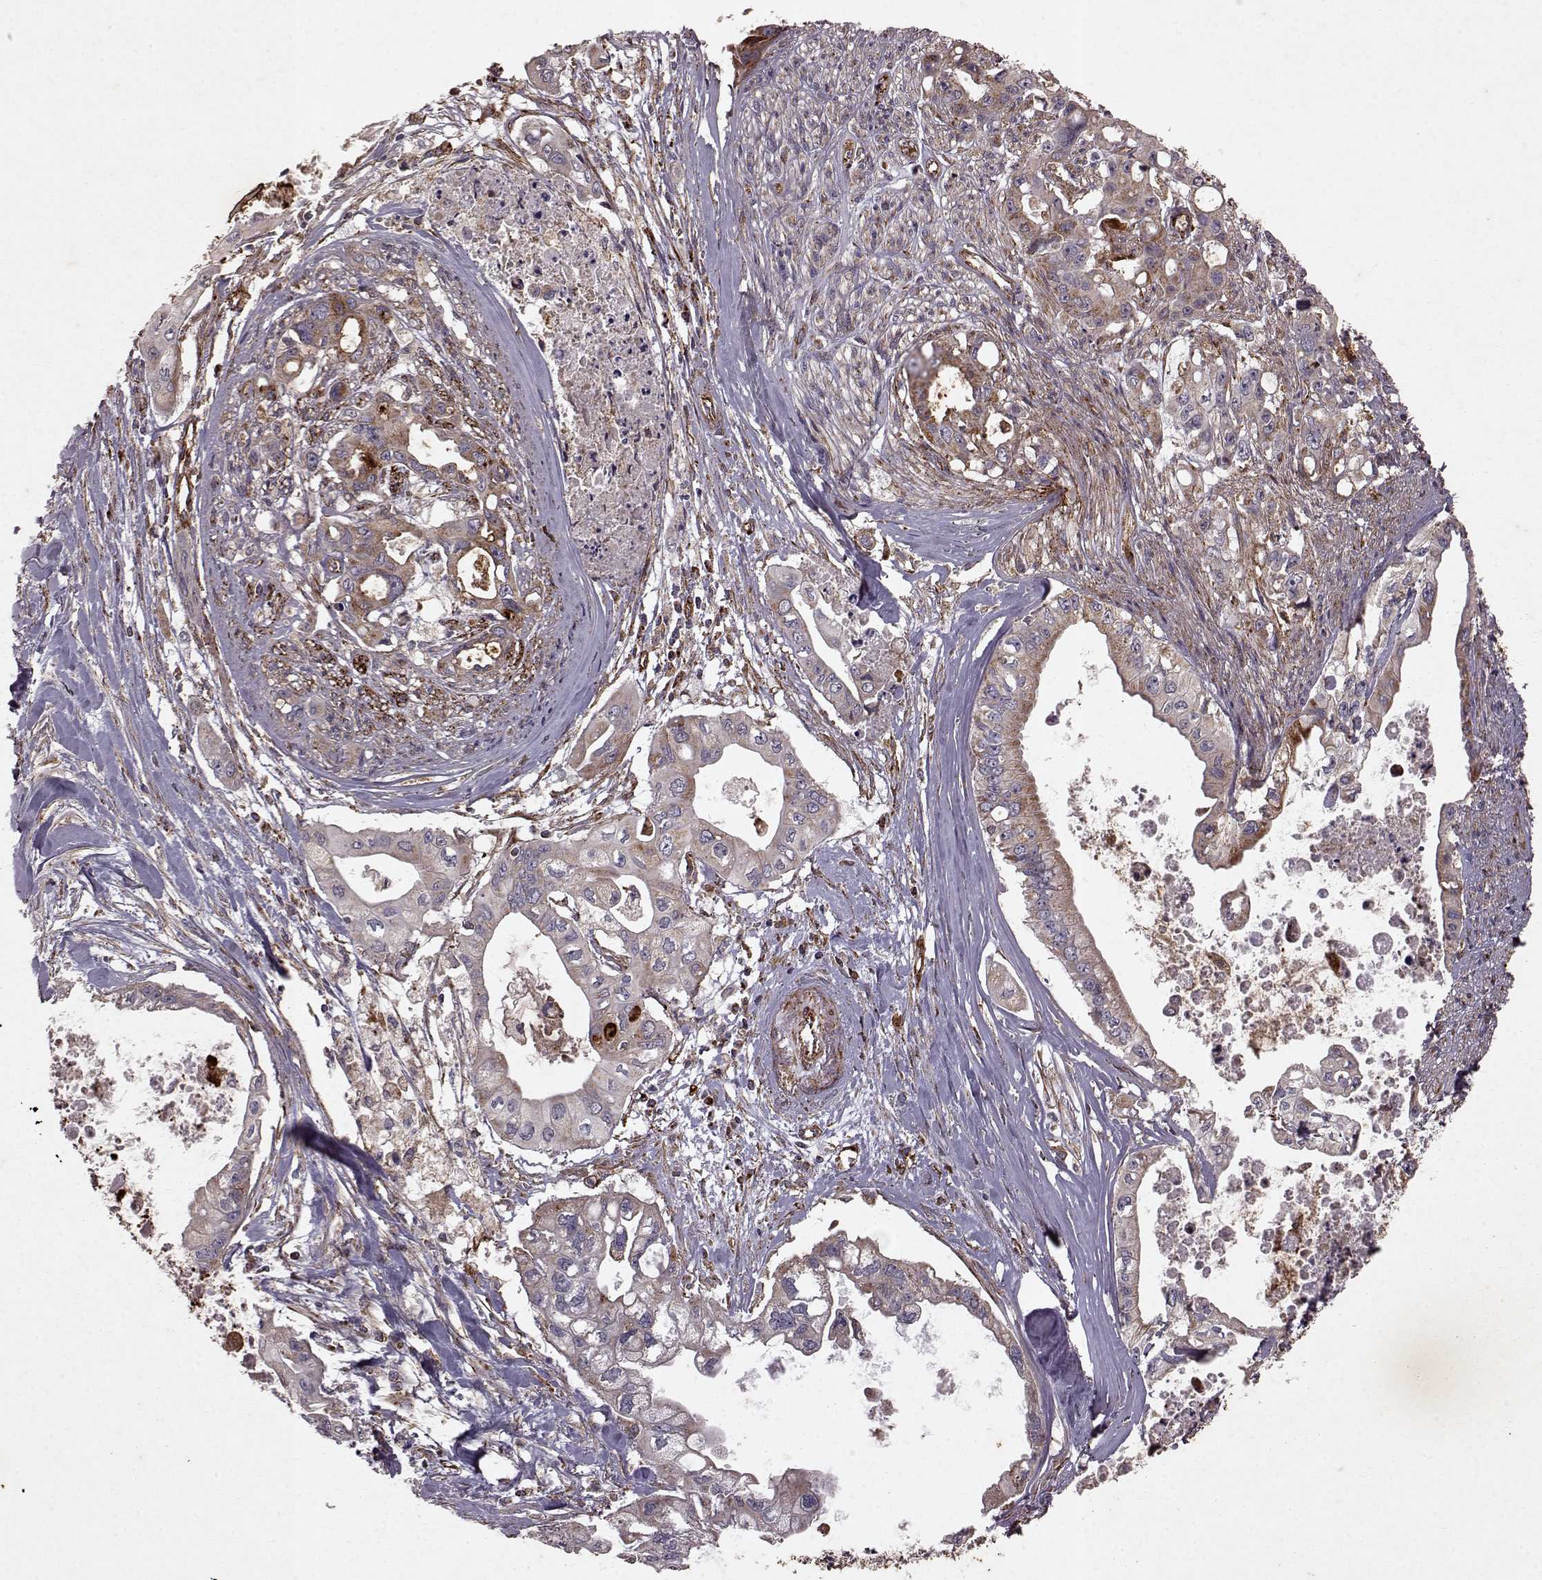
{"staining": {"intensity": "weak", "quantity": "25%-75%", "location": "cytoplasmic/membranous"}, "tissue": "pancreatic cancer", "cell_type": "Tumor cells", "image_type": "cancer", "snomed": [{"axis": "morphology", "description": "Adenocarcinoma, NOS"}, {"axis": "topography", "description": "Pancreas"}], "caption": "Adenocarcinoma (pancreatic) stained with a brown dye reveals weak cytoplasmic/membranous positive staining in approximately 25%-75% of tumor cells.", "gene": "FXN", "patient": {"sex": "male", "age": 60}}